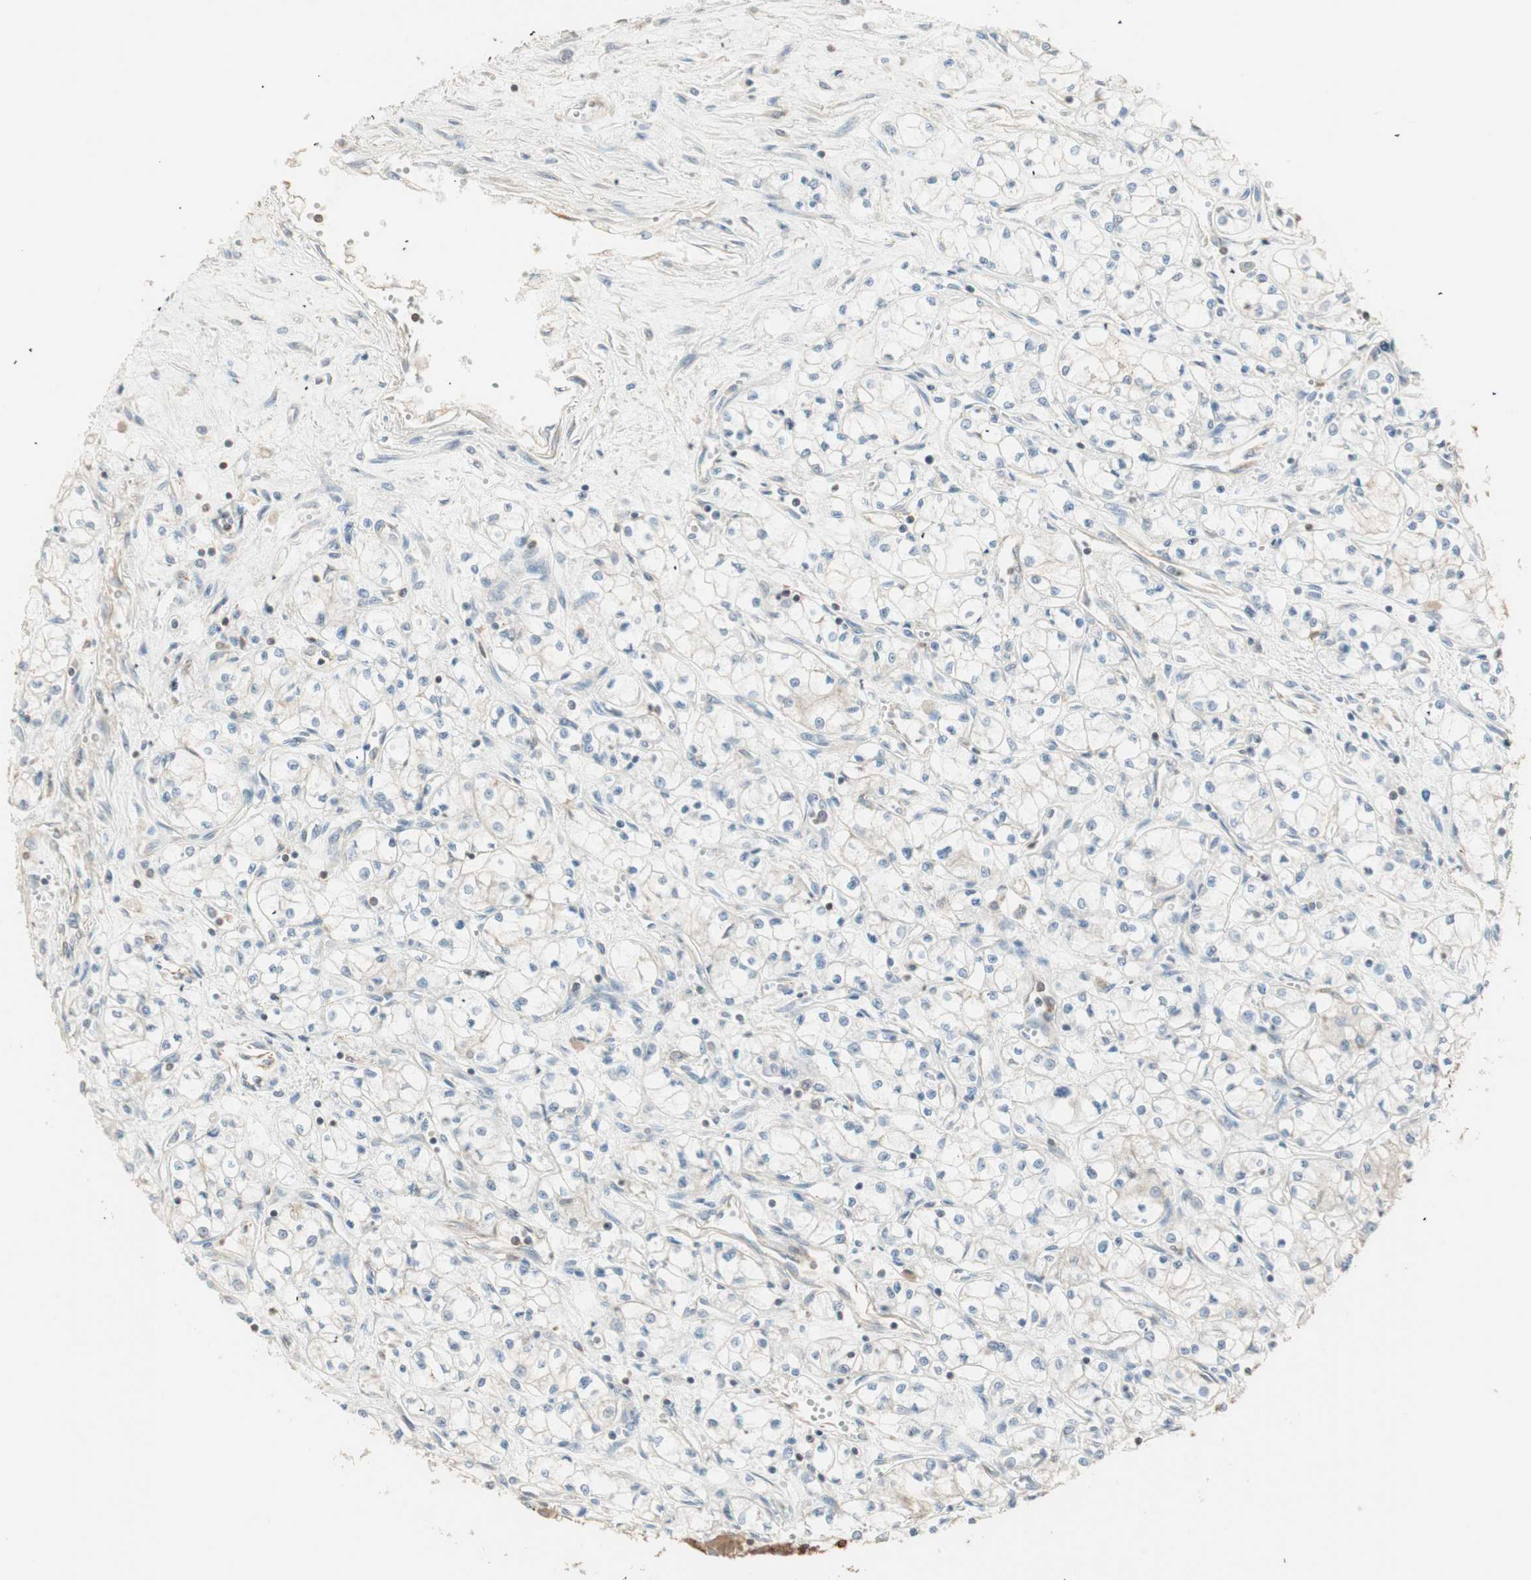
{"staining": {"intensity": "negative", "quantity": "none", "location": "none"}, "tissue": "renal cancer", "cell_type": "Tumor cells", "image_type": "cancer", "snomed": [{"axis": "morphology", "description": "Normal tissue, NOS"}, {"axis": "morphology", "description": "Adenocarcinoma, NOS"}, {"axis": "topography", "description": "Kidney"}], "caption": "Micrograph shows no protein expression in tumor cells of renal adenocarcinoma tissue. Nuclei are stained in blue.", "gene": "CRLF3", "patient": {"sex": "male", "age": 59}}